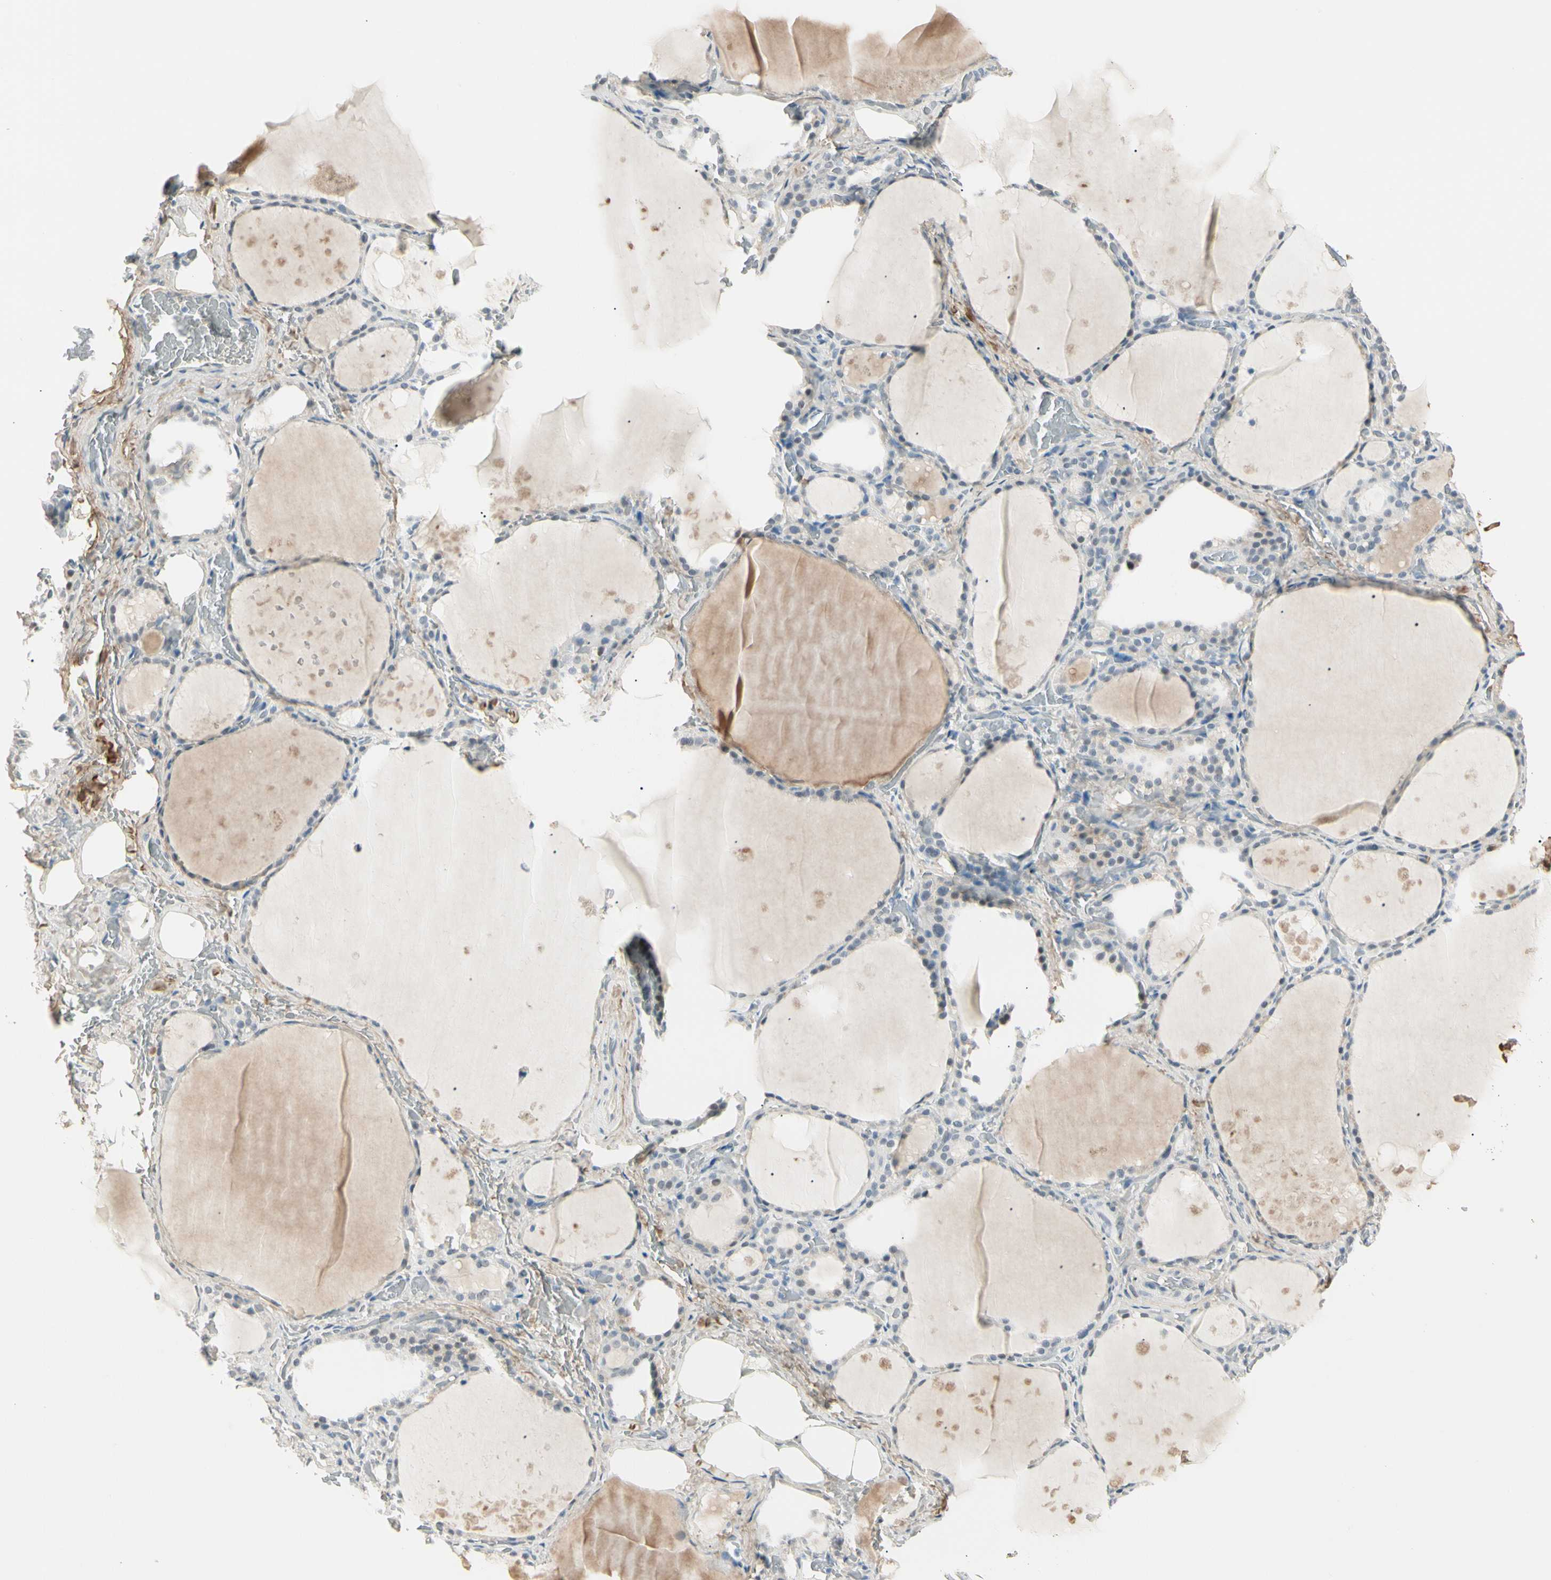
{"staining": {"intensity": "weak", "quantity": "<25%", "location": "nuclear"}, "tissue": "thyroid gland", "cell_type": "Glandular cells", "image_type": "normal", "snomed": [{"axis": "morphology", "description": "Normal tissue, NOS"}, {"axis": "topography", "description": "Thyroid gland"}], "caption": "Micrograph shows no protein expression in glandular cells of benign thyroid gland.", "gene": "ASPN", "patient": {"sex": "male", "age": 61}}